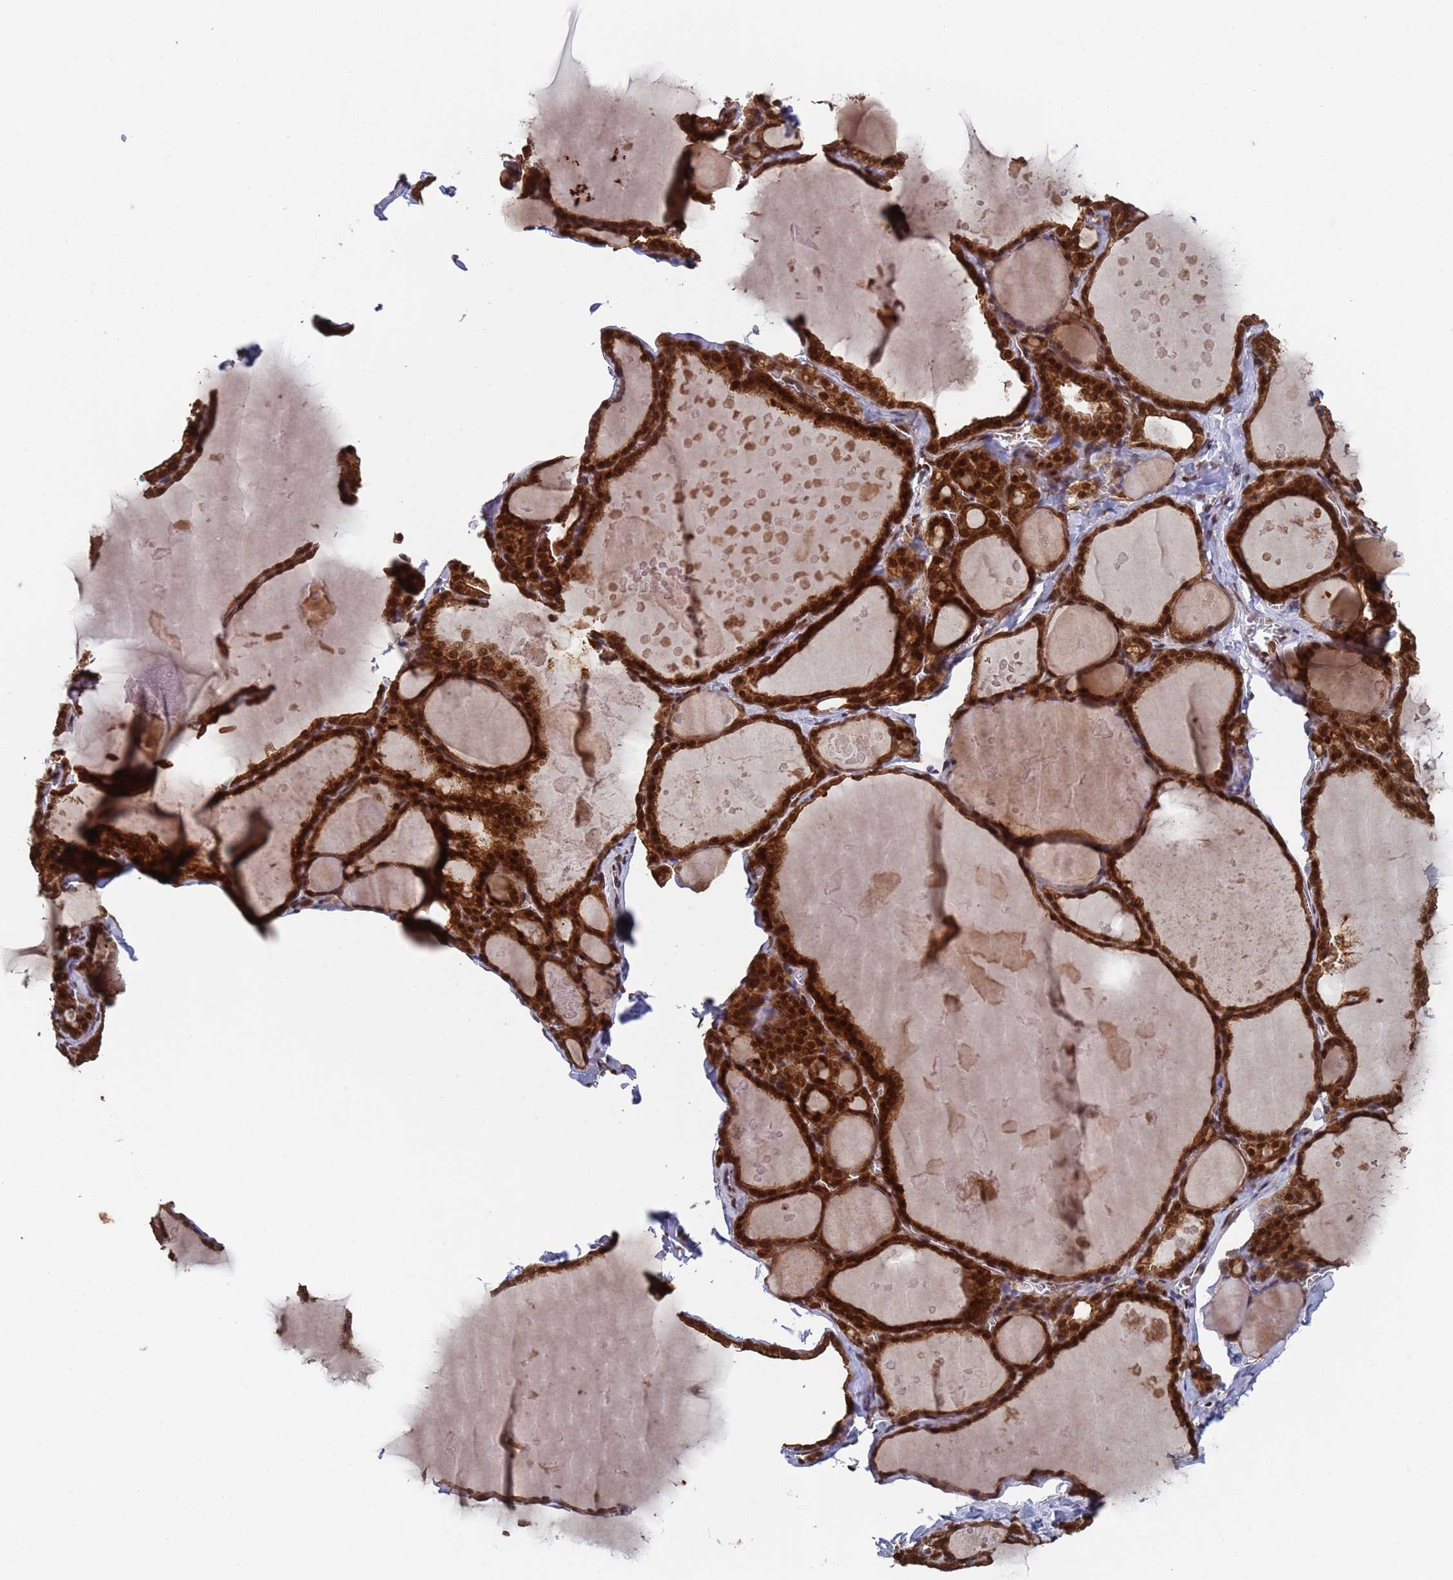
{"staining": {"intensity": "strong", "quantity": ">75%", "location": "cytoplasmic/membranous,nuclear"}, "tissue": "thyroid gland", "cell_type": "Glandular cells", "image_type": "normal", "snomed": [{"axis": "morphology", "description": "Normal tissue, NOS"}, {"axis": "topography", "description": "Thyroid gland"}], "caption": "Unremarkable thyroid gland was stained to show a protein in brown. There is high levels of strong cytoplasmic/membranous,nuclear positivity in approximately >75% of glandular cells.", "gene": "FUBP3", "patient": {"sex": "male", "age": 56}}